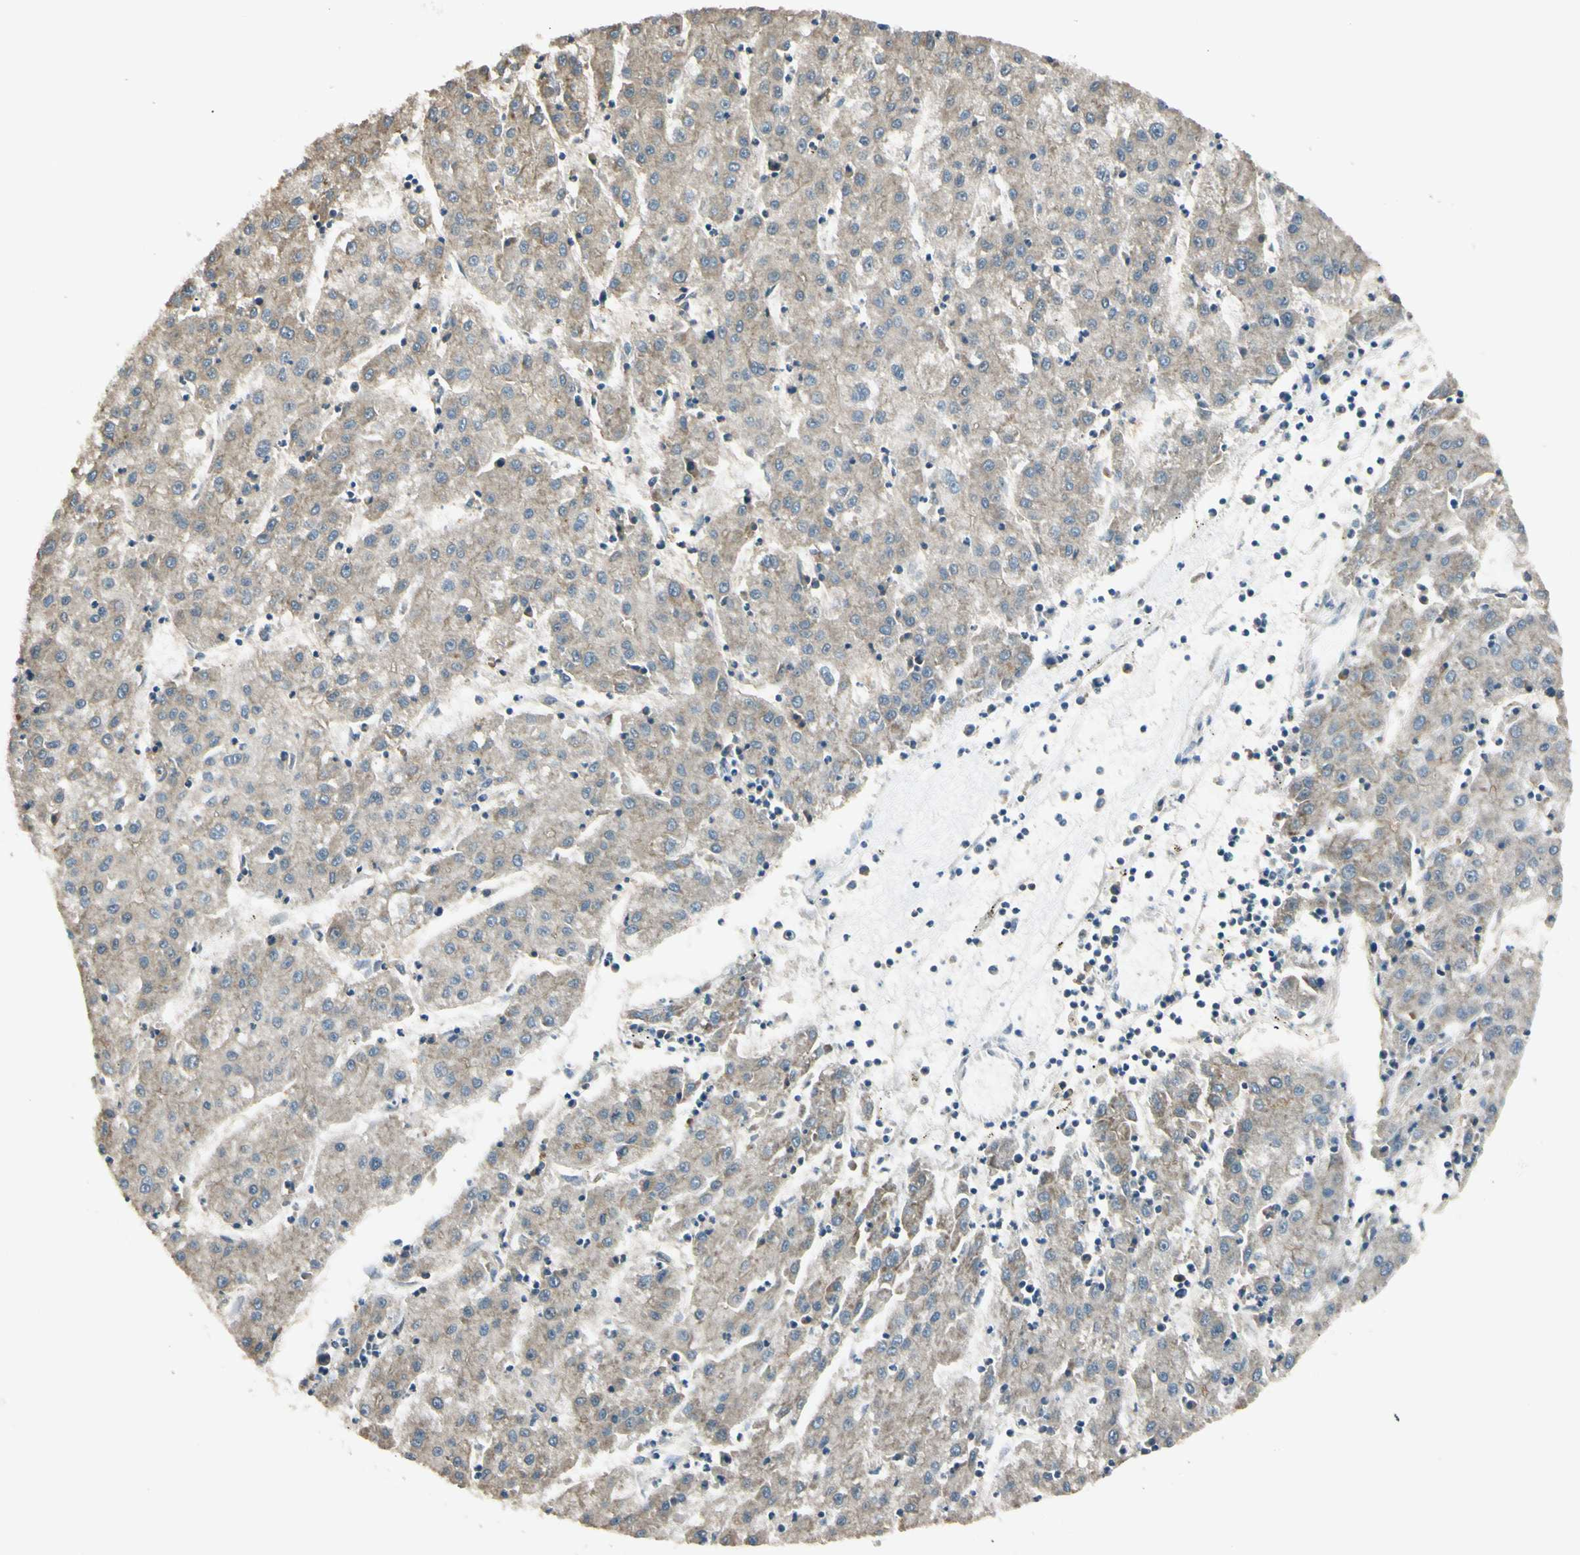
{"staining": {"intensity": "weak", "quantity": ">75%", "location": "cytoplasmic/membranous"}, "tissue": "liver cancer", "cell_type": "Tumor cells", "image_type": "cancer", "snomed": [{"axis": "morphology", "description": "Carcinoma, Hepatocellular, NOS"}, {"axis": "topography", "description": "Liver"}], "caption": "Immunohistochemical staining of hepatocellular carcinoma (liver) exhibits low levels of weak cytoplasmic/membranous positivity in approximately >75% of tumor cells.", "gene": "MCPH1", "patient": {"sex": "male", "age": 72}}